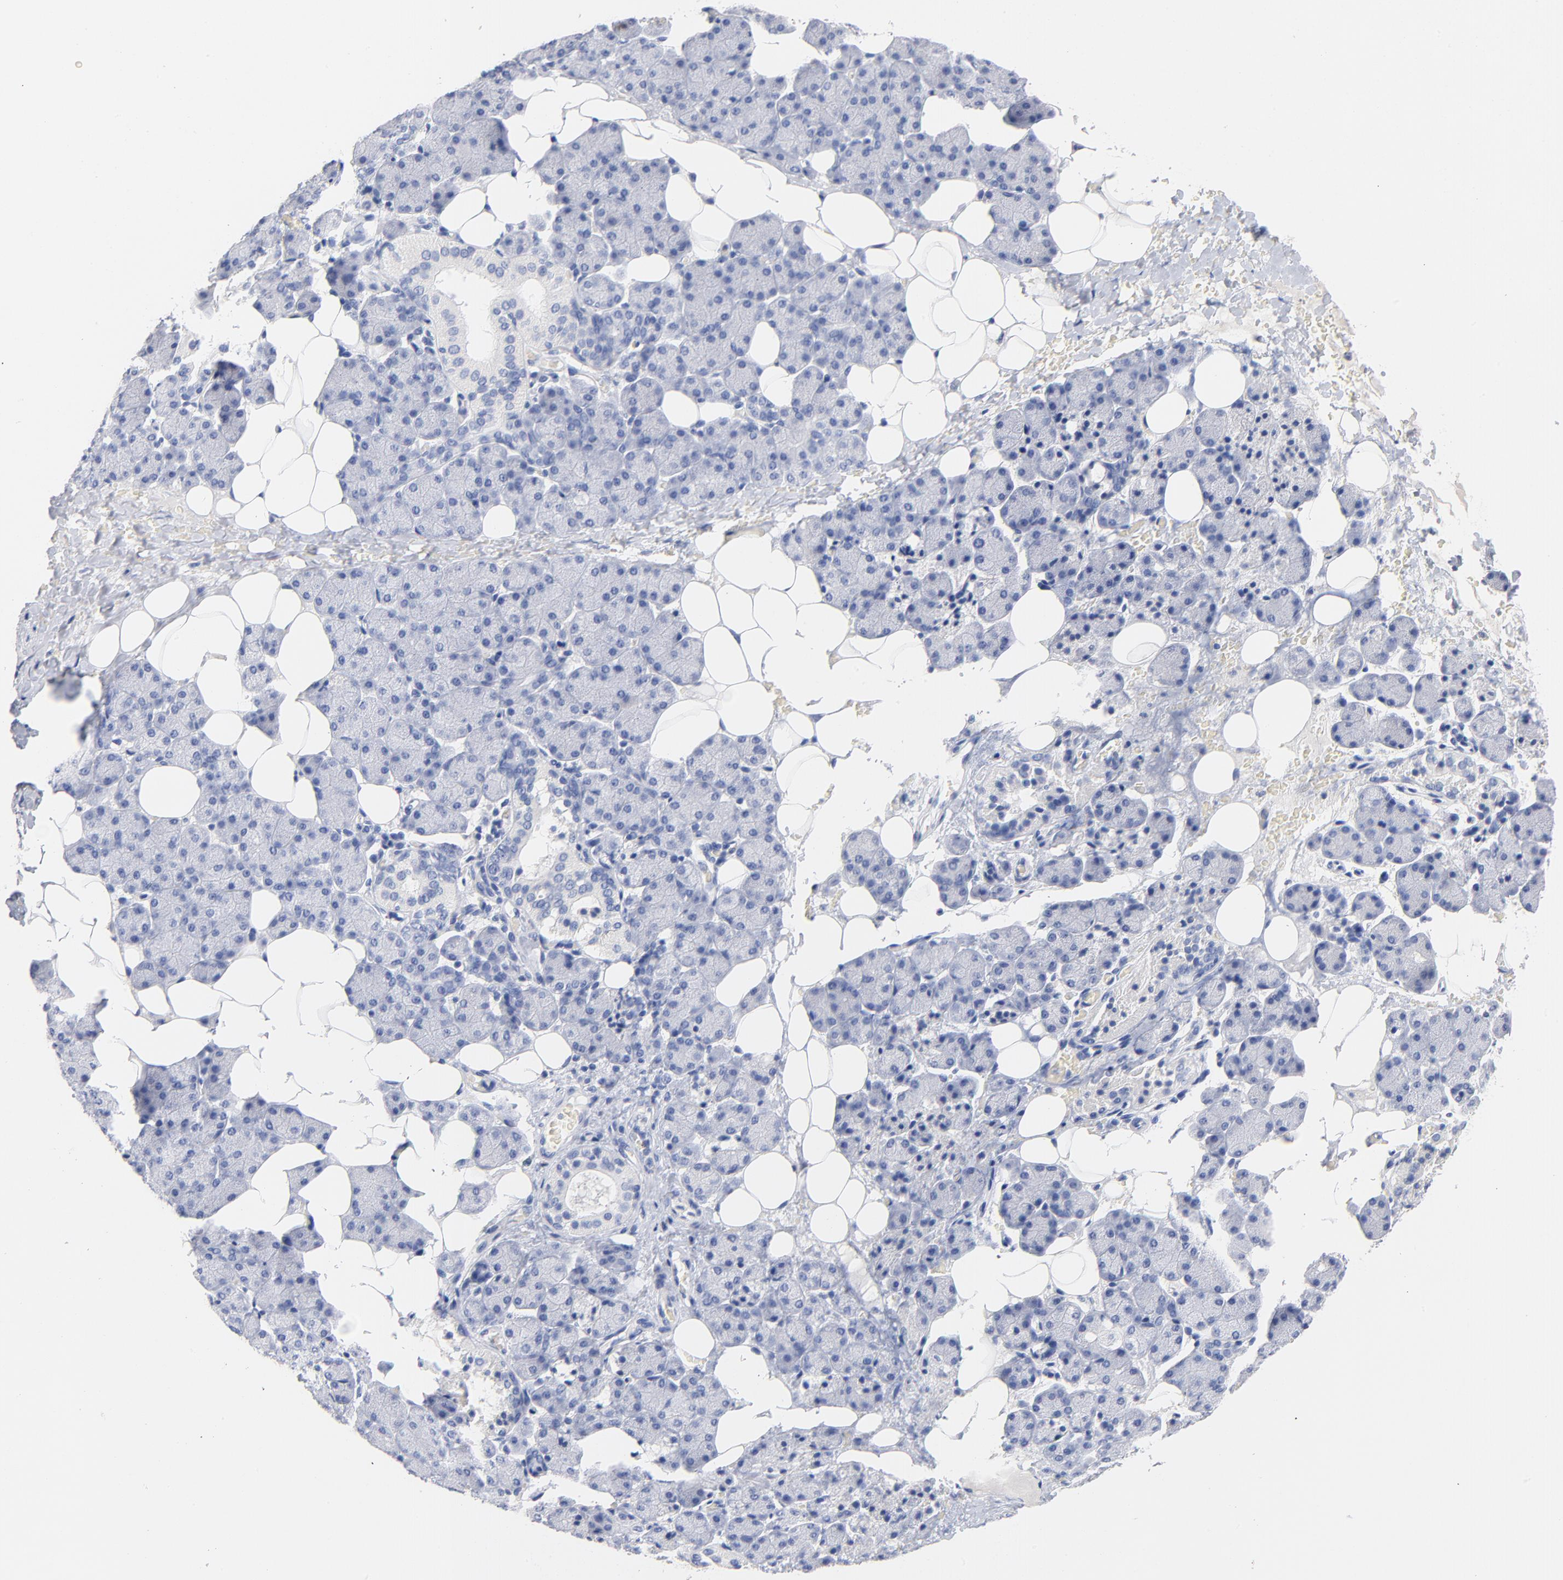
{"staining": {"intensity": "negative", "quantity": "none", "location": "none"}, "tissue": "salivary gland", "cell_type": "Glandular cells", "image_type": "normal", "snomed": [{"axis": "morphology", "description": "Normal tissue, NOS"}, {"axis": "topography", "description": "Lymph node"}, {"axis": "topography", "description": "Salivary gland"}], "caption": "A high-resolution histopathology image shows immunohistochemistry staining of normal salivary gland, which exhibits no significant positivity in glandular cells. The staining was performed using DAB to visualize the protein expression in brown, while the nuclei were stained in blue with hematoxylin (Magnification: 20x).", "gene": "CPS1", "patient": {"sex": "male", "age": 8}}